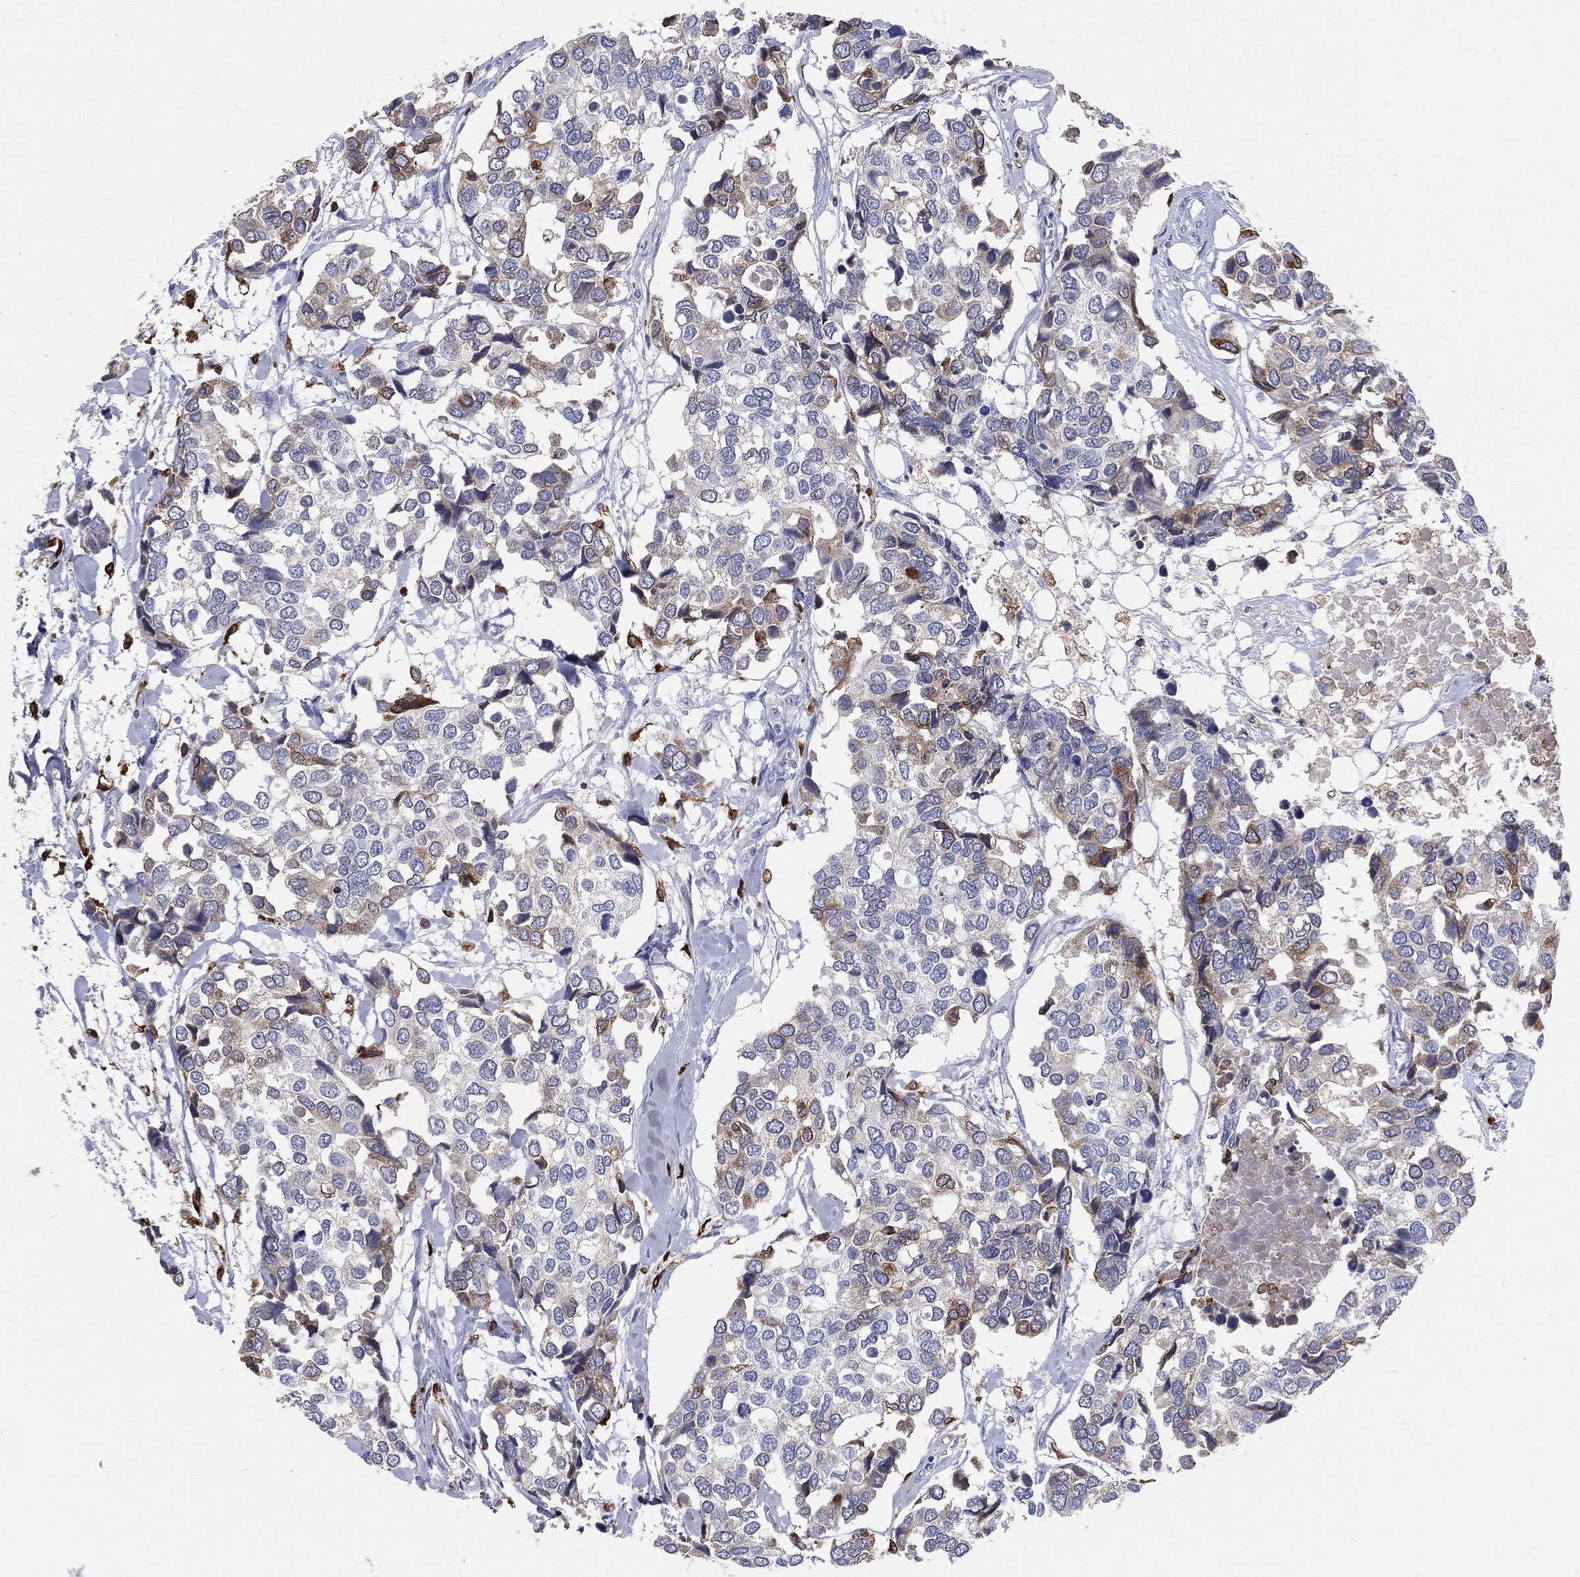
{"staining": {"intensity": "moderate", "quantity": "<25%", "location": "cytoplasmic/membranous"}, "tissue": "breast cancer", "cell_type": "Tumor cells", "image_type": "cancer", "snomed": [{"axis": "morphology", "description": "Duct carcinoma"}, {"axis": "topography", "description": "Breast"}], "caption": "Breast cancer stained with a brown dye displays moderate cytoplasmic/membranous positive staining in about <25% of tumor cells.", "gene": "CD74", "patient": {"sex": "female", "age": 83}}